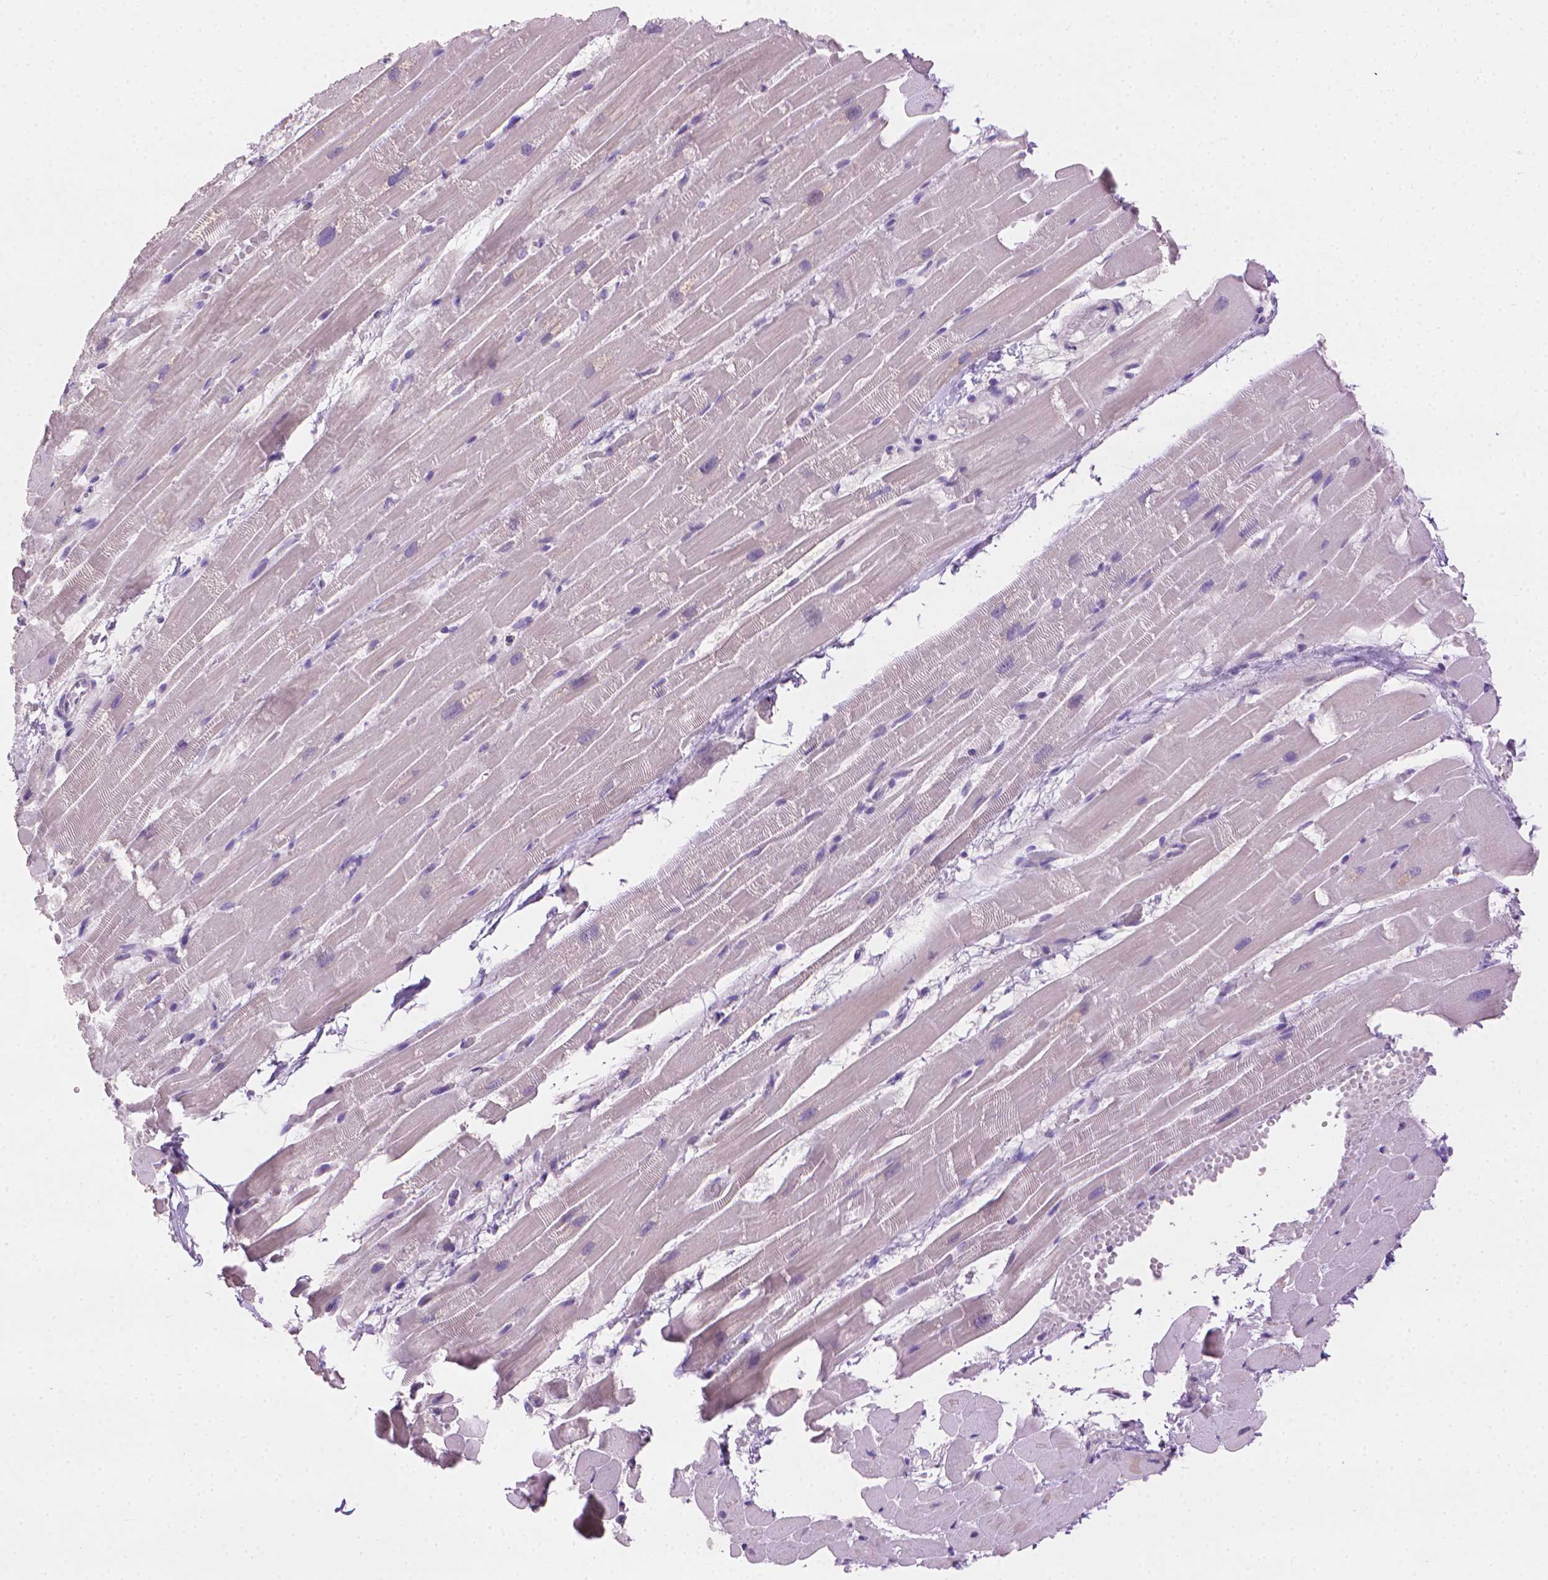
{"staining": {"intensity": "negative", "quantity": "none", "location": "none"}, "tissue": "heart muscle", "cell_type": "Cardiomyocytes", "image_type": "normal", "snomed": [{"axis": "morphology", "description": "Normal tissue, NOS"}, {"axis": "topography", "description": "Heart"}], "caption": "High power microscopy micrograph of an immunohistochemistry (IHC) image of normal heart muscle, revealing no significant expression in cardiomyocytes.", "gene": "MLANA", "patient": {"sex": "male", "age": 37}}